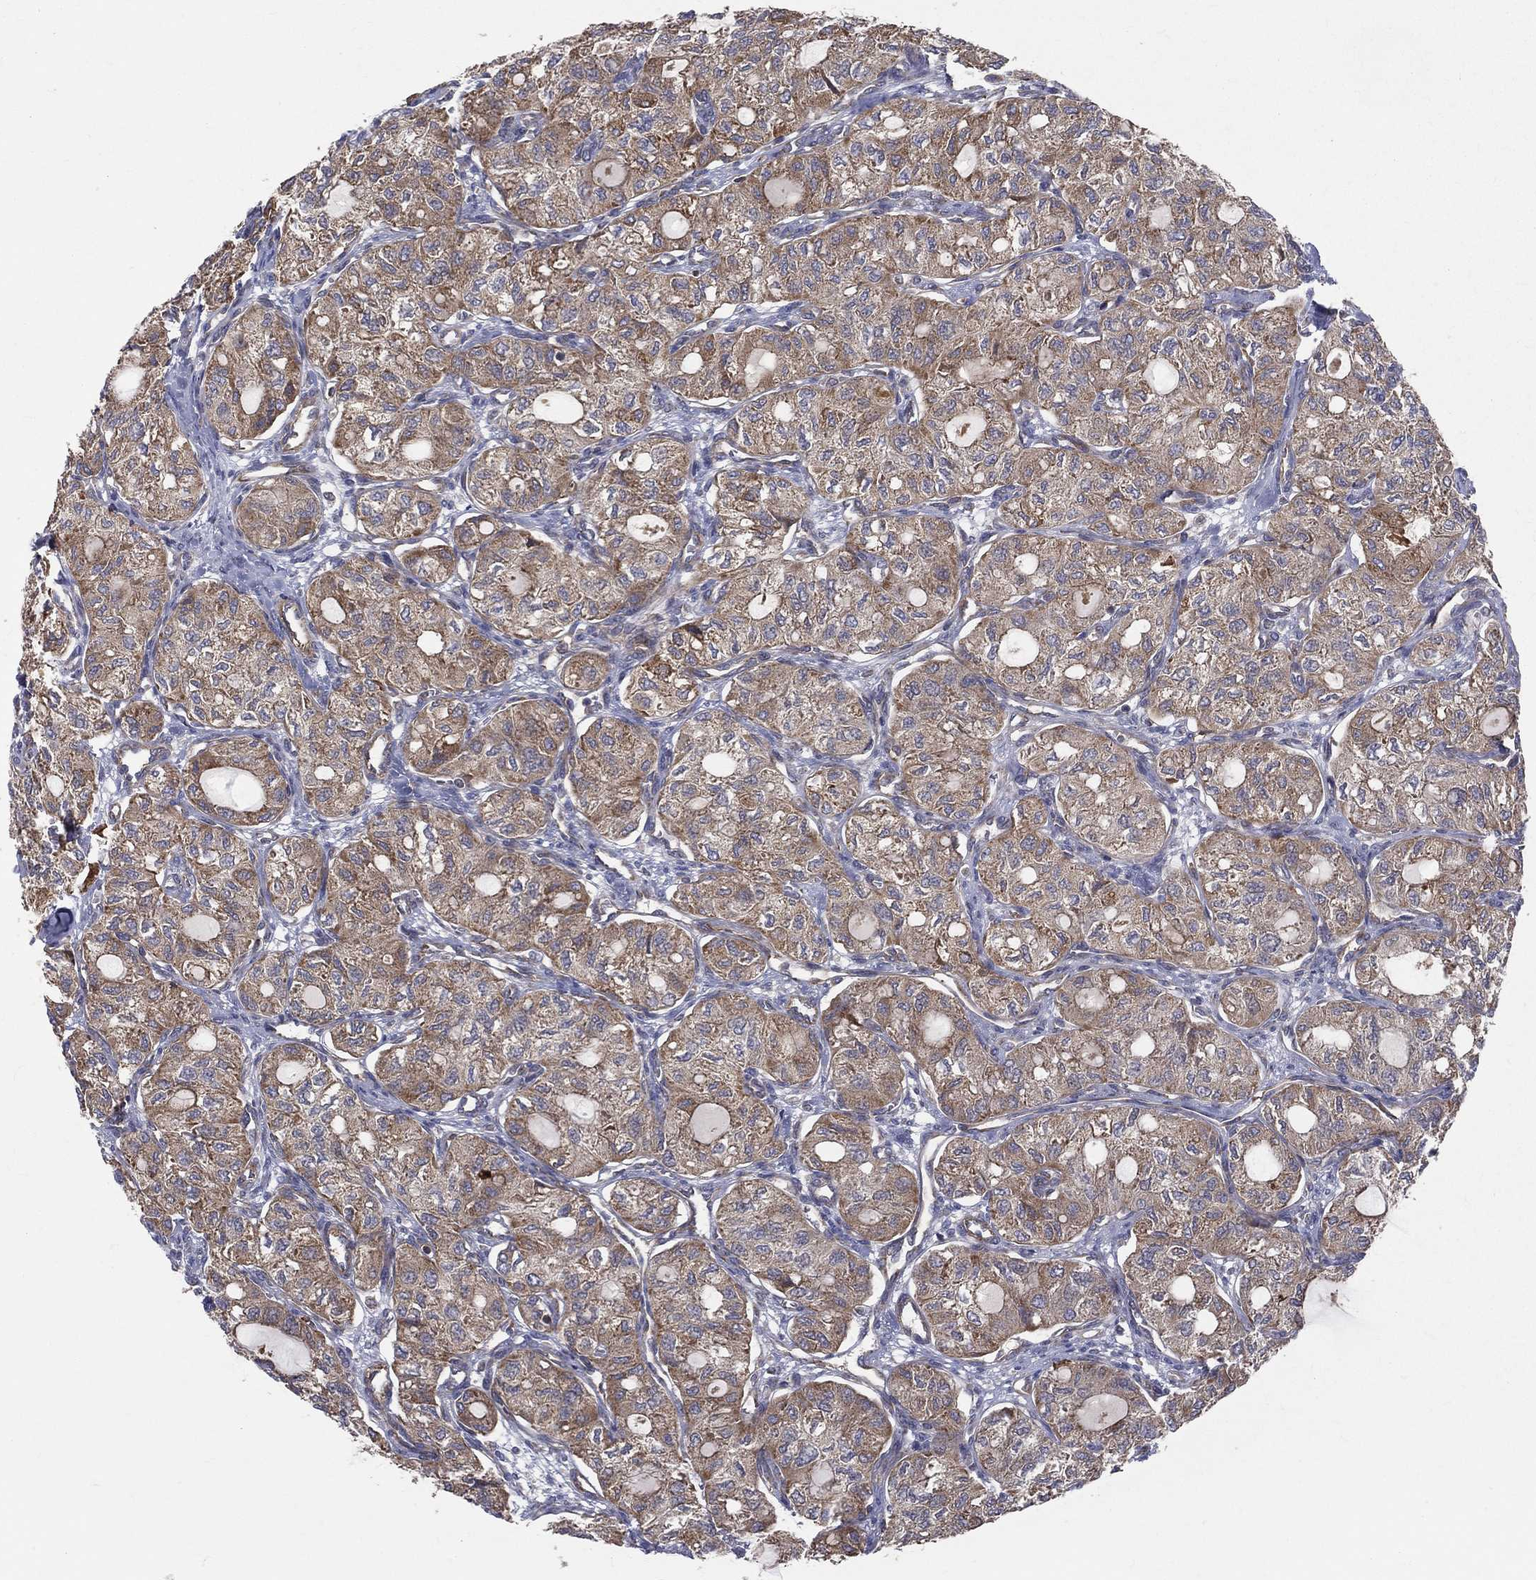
{"staining": {"intensity": "weak", "quantity": ">75%", "location": "cytoplasmic/membranous"}, "tissue": "thyroid cancer", "cell_type": "Tumor cells", "image_type": "cancer", "snomed": [{"axis": "morphology", "description": "Follicular adenoma carcinoma, NOS"}, {"axis": "topography", "description": "Thyroid gland"}], "caption": "Weak cytoplasmic/membranous protein staining is appreciated in approximately >75% of tumor cells in thyroid cancer.", "gene": "MIX23", "patient": {"sex": "male", "age": 75}}